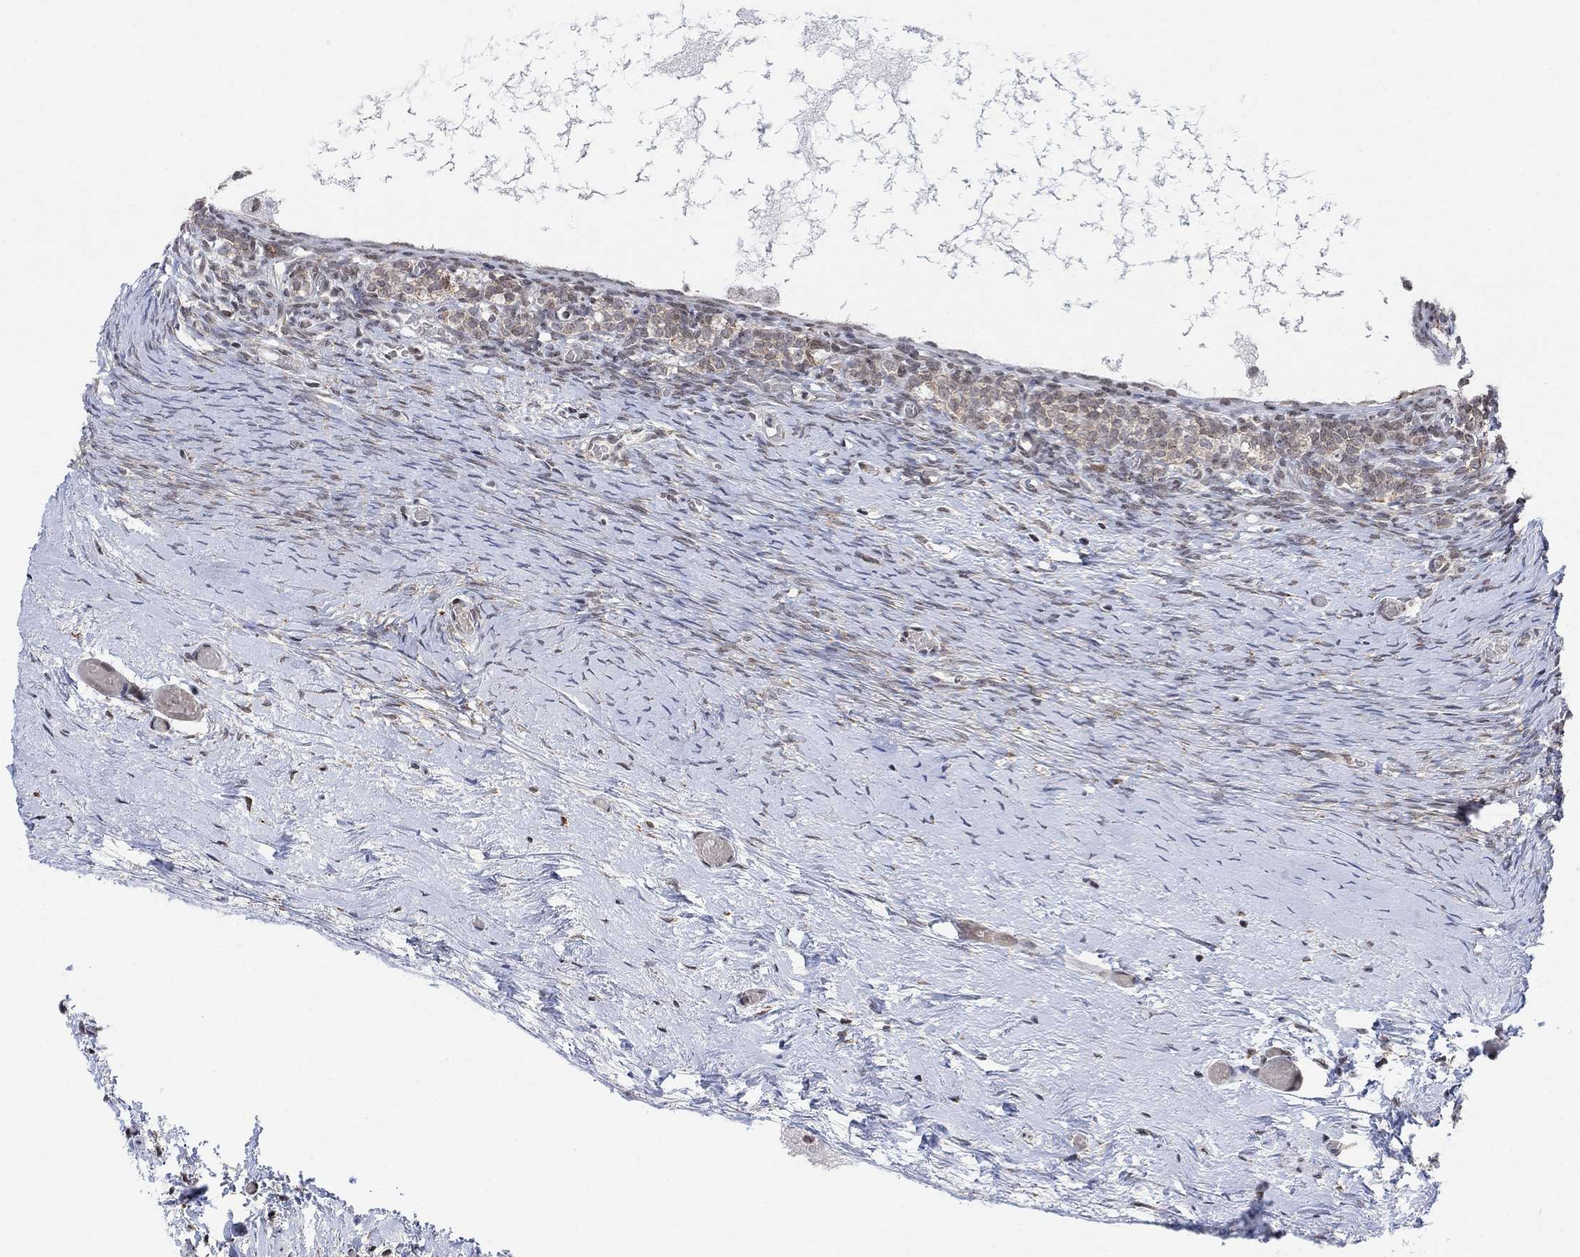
{"staining": {"intensity": "weak", "quantity": ">75%", "location": "cytoplasmic/membranous"}, "tissue": "ovary", "cell_type": "Follicle cells", "image_type": "normal", "snomed": [{"axis": "morphology", "description": "Normal tissue, NOS"}, {"axis": "topography", "description": "Ovary"}], "caption": "IHC photomicrograph of benign ovary: human ovary stained using IHC demonstrates low levels of weak protein expression localized specifically in the cytoplasmic/membranous of follicle cells, appearing as a cytoplasmic/membranous brown color.", "gene": "ABHD14A", "patient": {"sex": "female", "age": 39}}